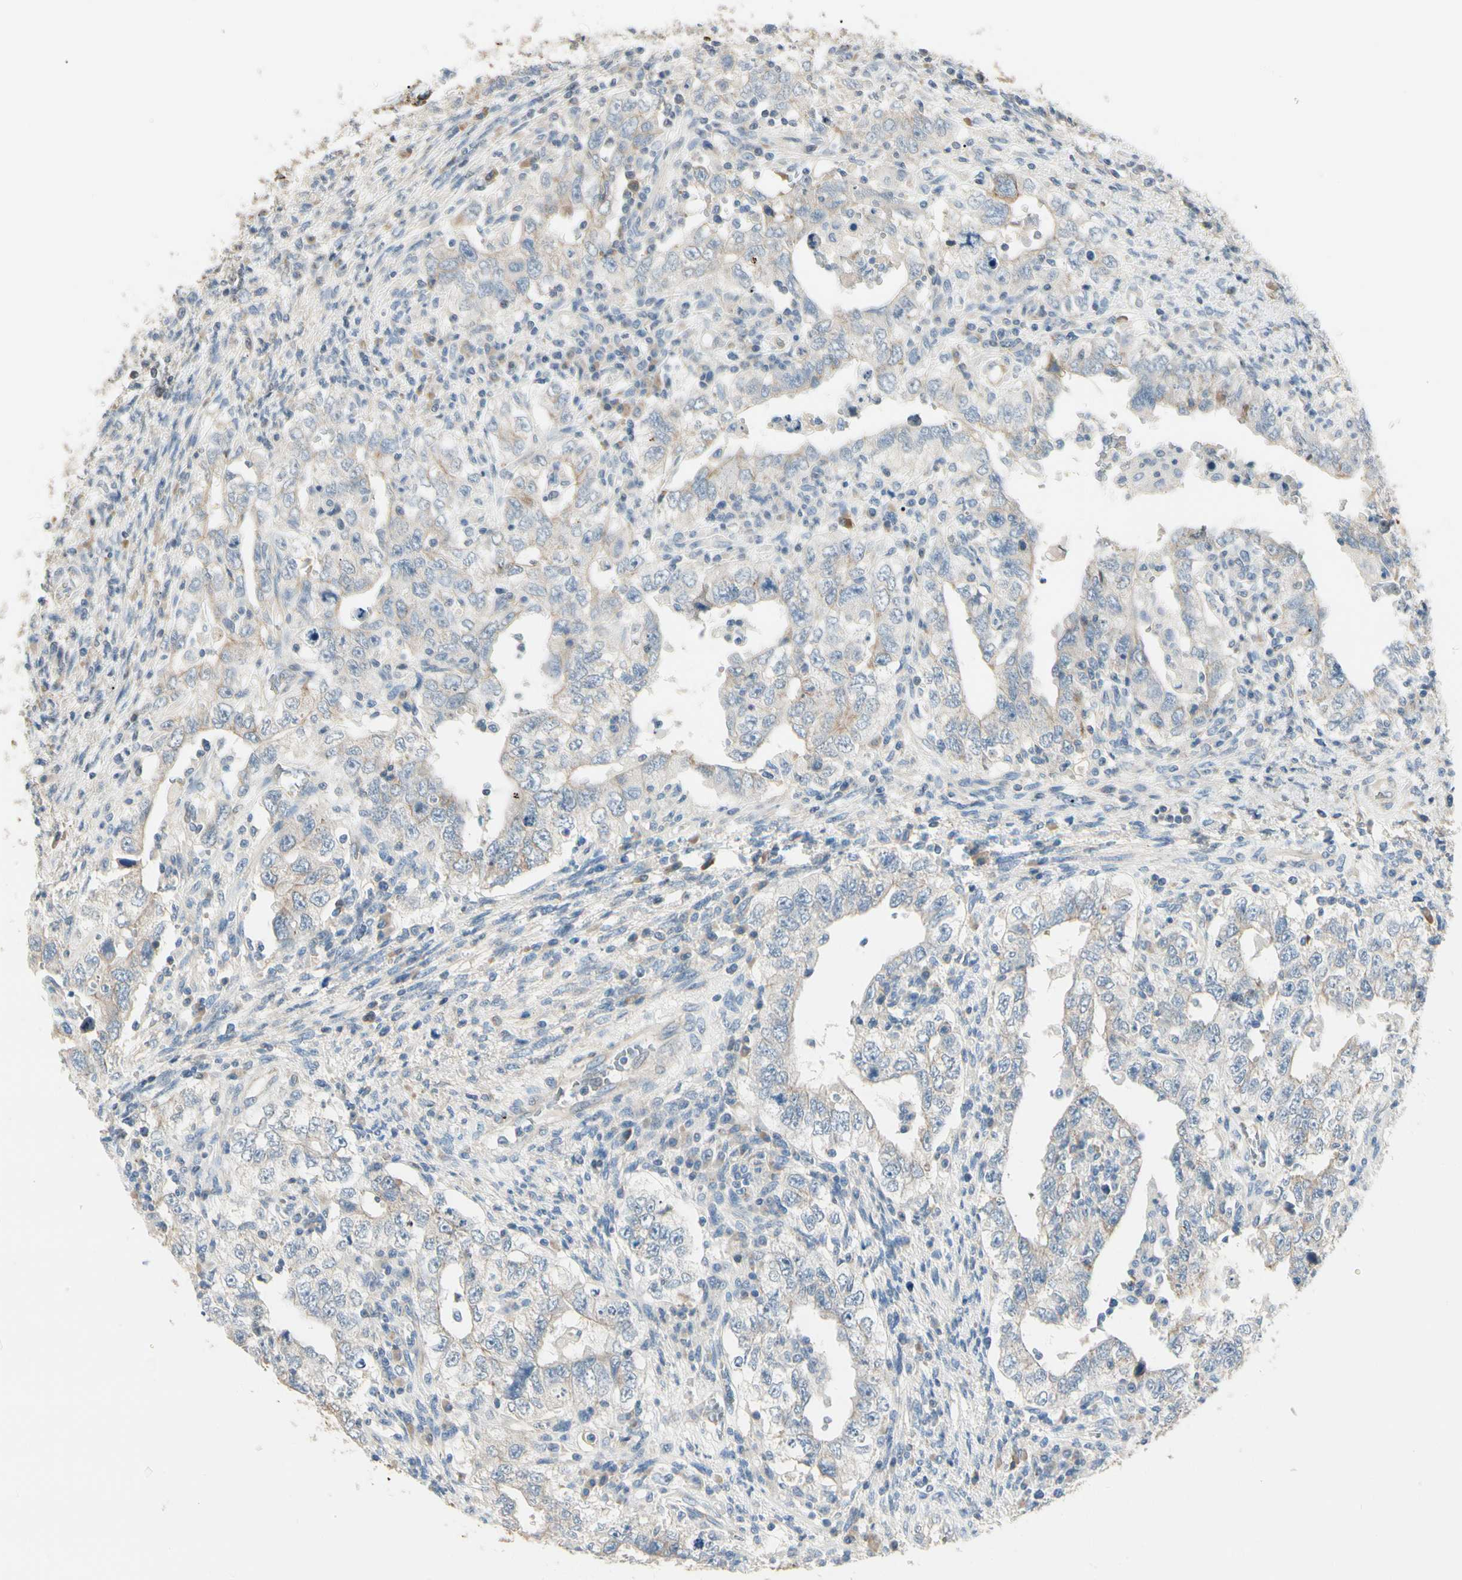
{"staining": {"intensity": "weak", "quantity": "25%-75%", "location": "cytoplasmic/membranous"}, "tissue": "testis cancer", "cell_type": "Tumor cells", "image_type": "cancer", "snomed": [{"axis": "morphology", "description": "Carcinoma, Embryonal, NOS"}, {"axis": "topography", "description": "Testis"}], "caption": "Immunohistochemical staining of embryonal carcinoma (testis) demonstrates low levels of weak cytoplasmic/membranous protein expression in approximately 25%-75% of tumor cells.", "gene": "DUSP12", "patient": {"sex": "male", "age": 26}}